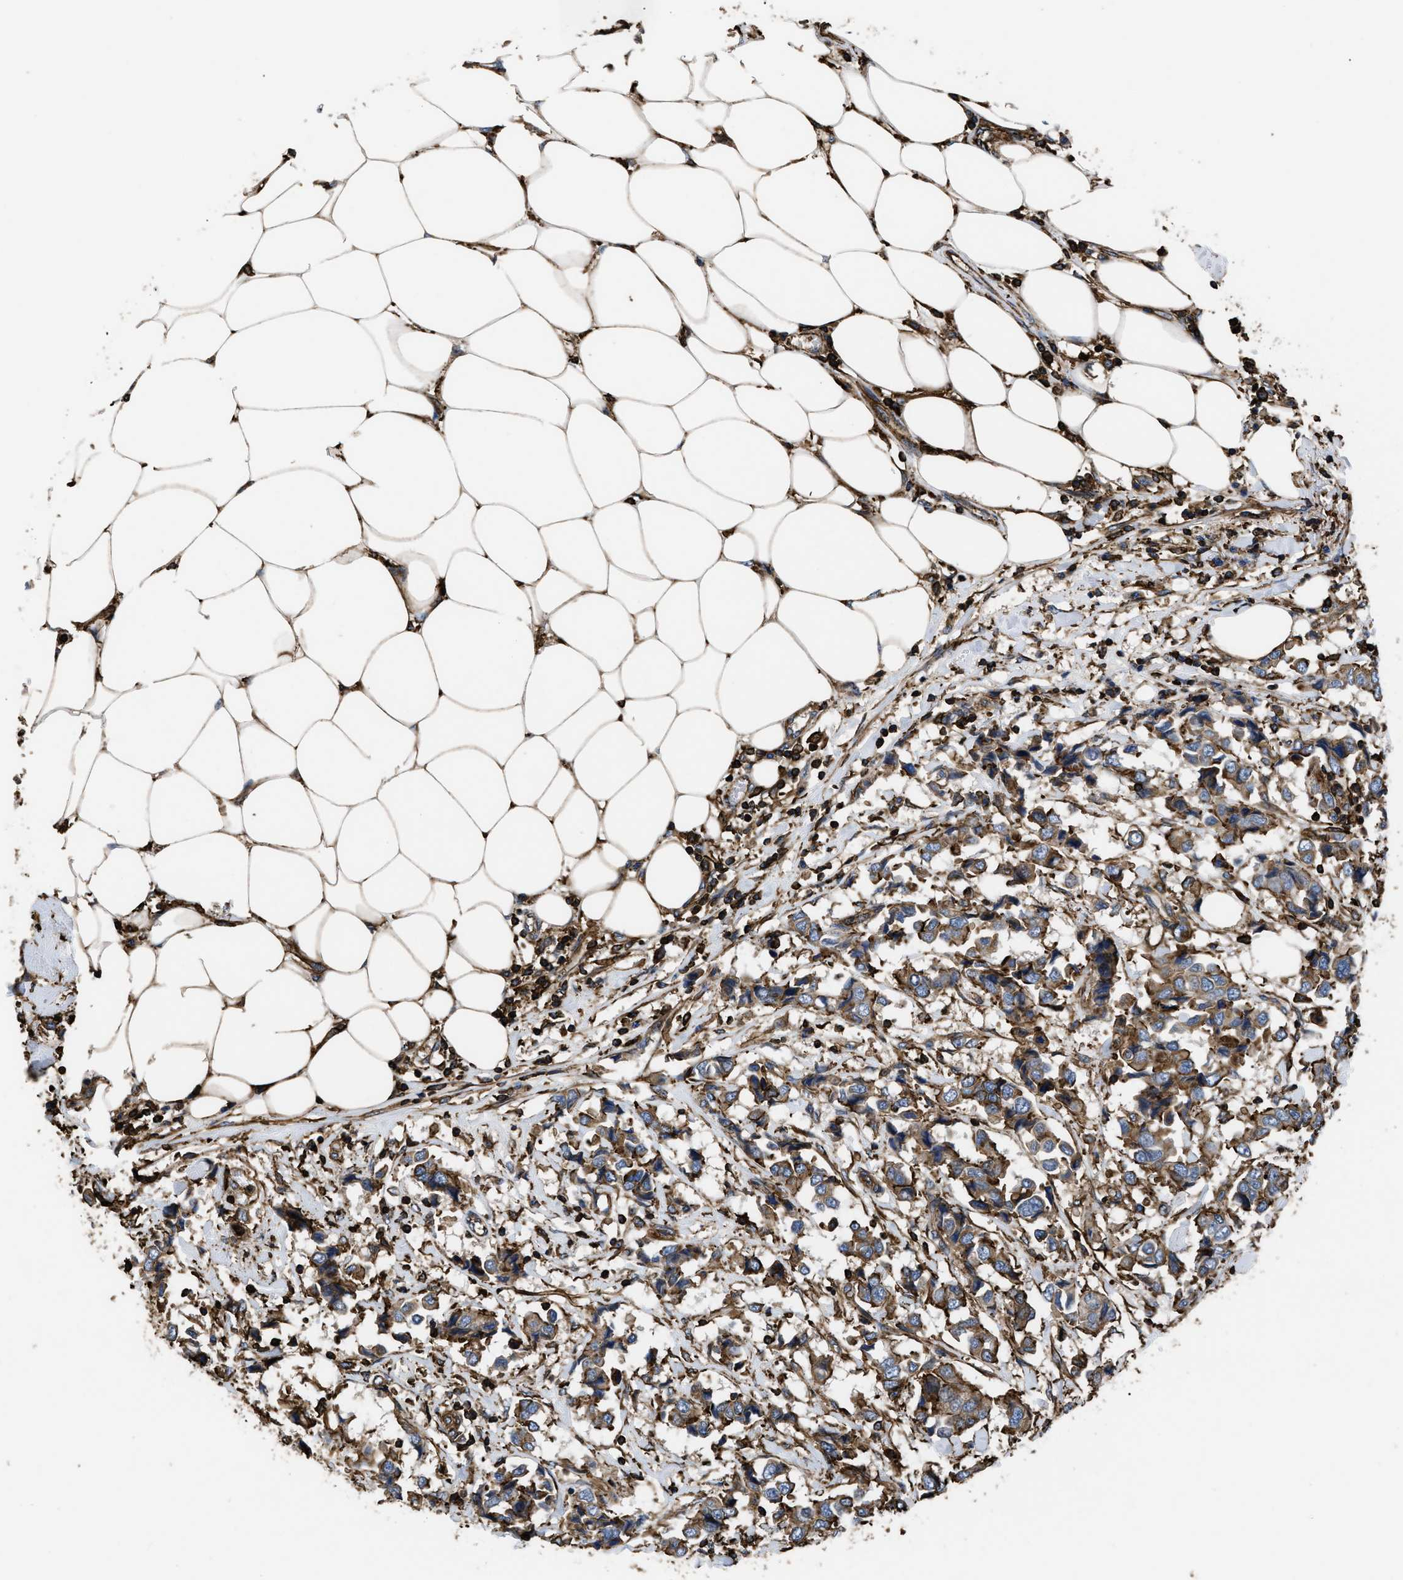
{"staining": {"intensity": "moderate", "quantity": ">75%", "location": "cytoplasmic/membranous"}, "tissue": "breast cancer", "cell_type": "Tumor cells", "image_type": "cancer", "snomed": [{"axis": "morphology", "description": "Duct carcinoma"}, {"axis": "topography", "description": "Breast"}], "caption": "Breast cancer tissue demonstrates moderate cytoplasmic/membranous expression in approximately >75% of tumor cells, visualized by immunohistochemistry.", "gene": "SCUBE2", "patient": {"sex": "female", "age": 80}}